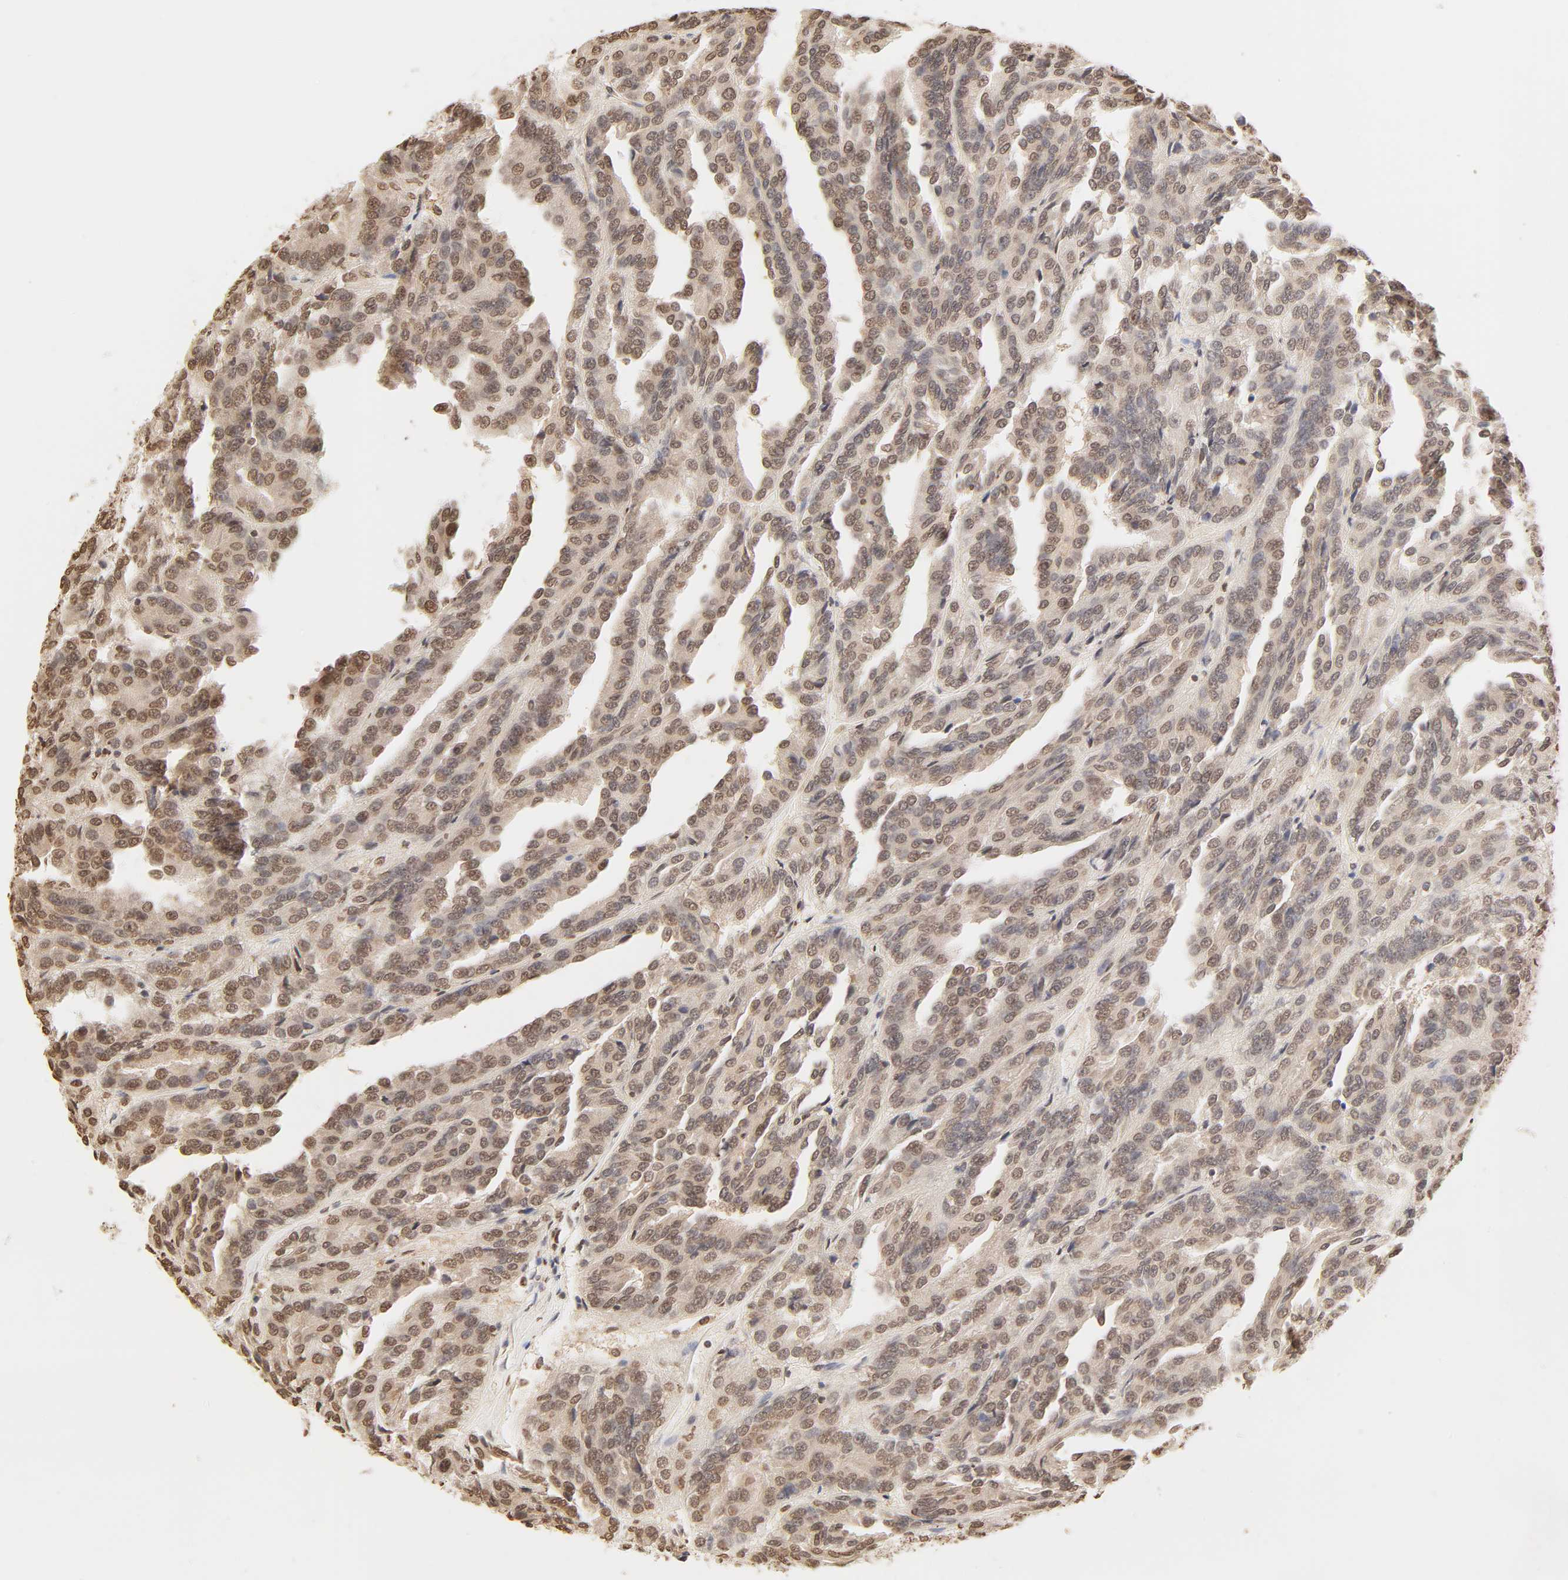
{"staining": {"intensity": "moderate", "quantity": ">75%", "location": "cytoplasmic/membranous,nuclear"}, "tissue": "renal cancer", "cell_type": "Tumor cells", "image_type": "cancer", "snomed": [{"axis": "morphology", "description": "Adenocarcinoma, NOS"}, {"axis": "topography", "description": "Kidney"}], "caption": "Protein expression analysis of renal cancer (adenocarcinoma) reveals moderate cytoplasmic/membranous and nuclear expression in about >75% of tumor cells.", "gene": "TBL1X", "patient": {"sex": "male", "age": 46}}